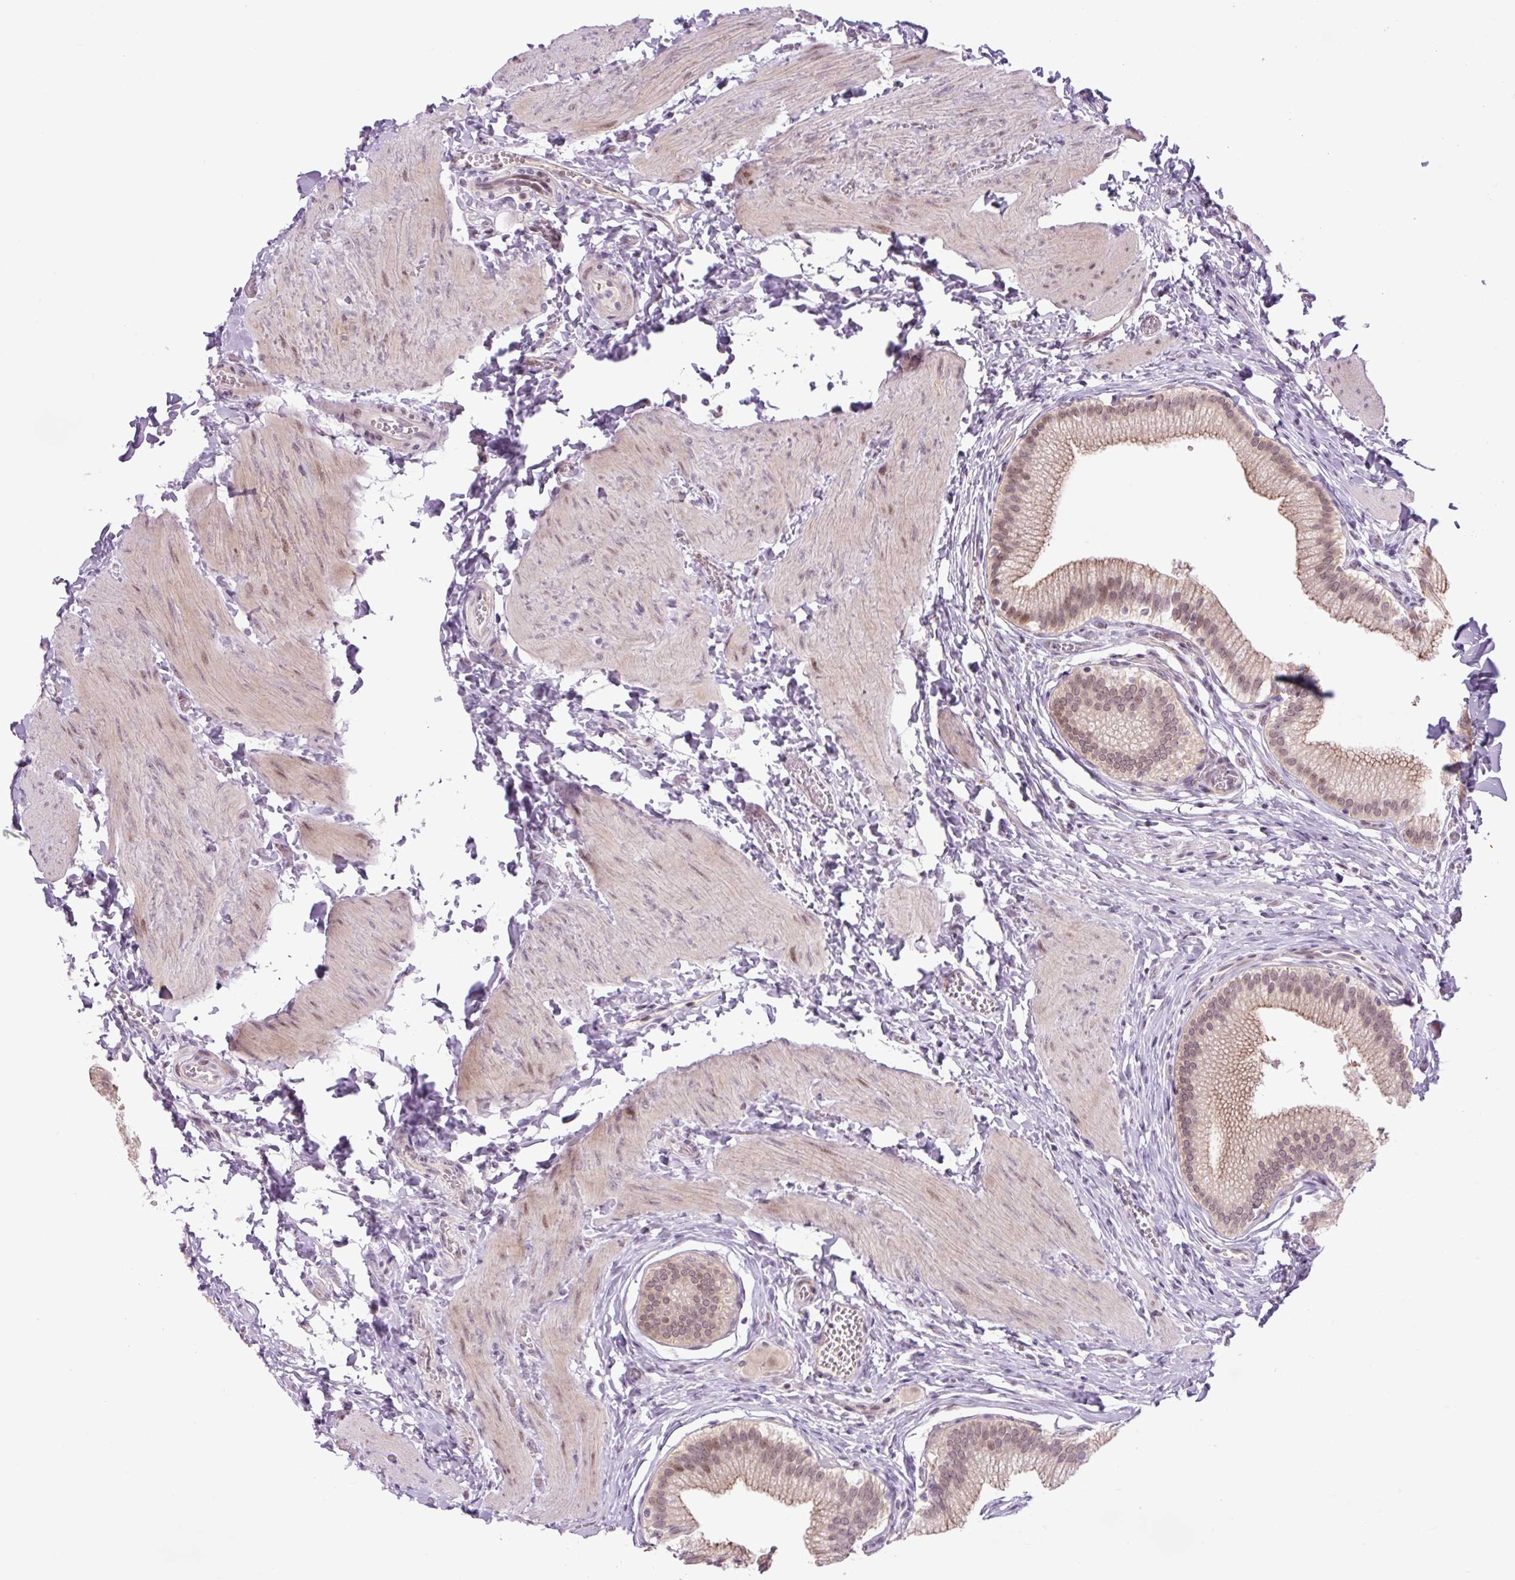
{"staining": {"intensity": "moderate", "quantity": "25%-75%", "location": "cytoplasmic/membranous,nuclear"}, "tissue": "gallbladder", "cell_type": "Glandular cells", "image_type": "normal", "snomed": [{"axis": "morphology", "description": "Normal tissue, NOS"}, {"axis": "topography", "description": "Gallbladder"}], "caption": "Protein expression analysis of normal gallbladder exhibits moderate cytoplasmic/membranous,nuclear expression in about 25%-75% of glandular cells. The protein is stained brown, and the nuclei are stained in blue (DAB (3,3'-diaminobenzidine) IHC with brightfield microscopy, high magnification).", "gene": "ICE1", "patient": {"sex": "male", "age": 17}}